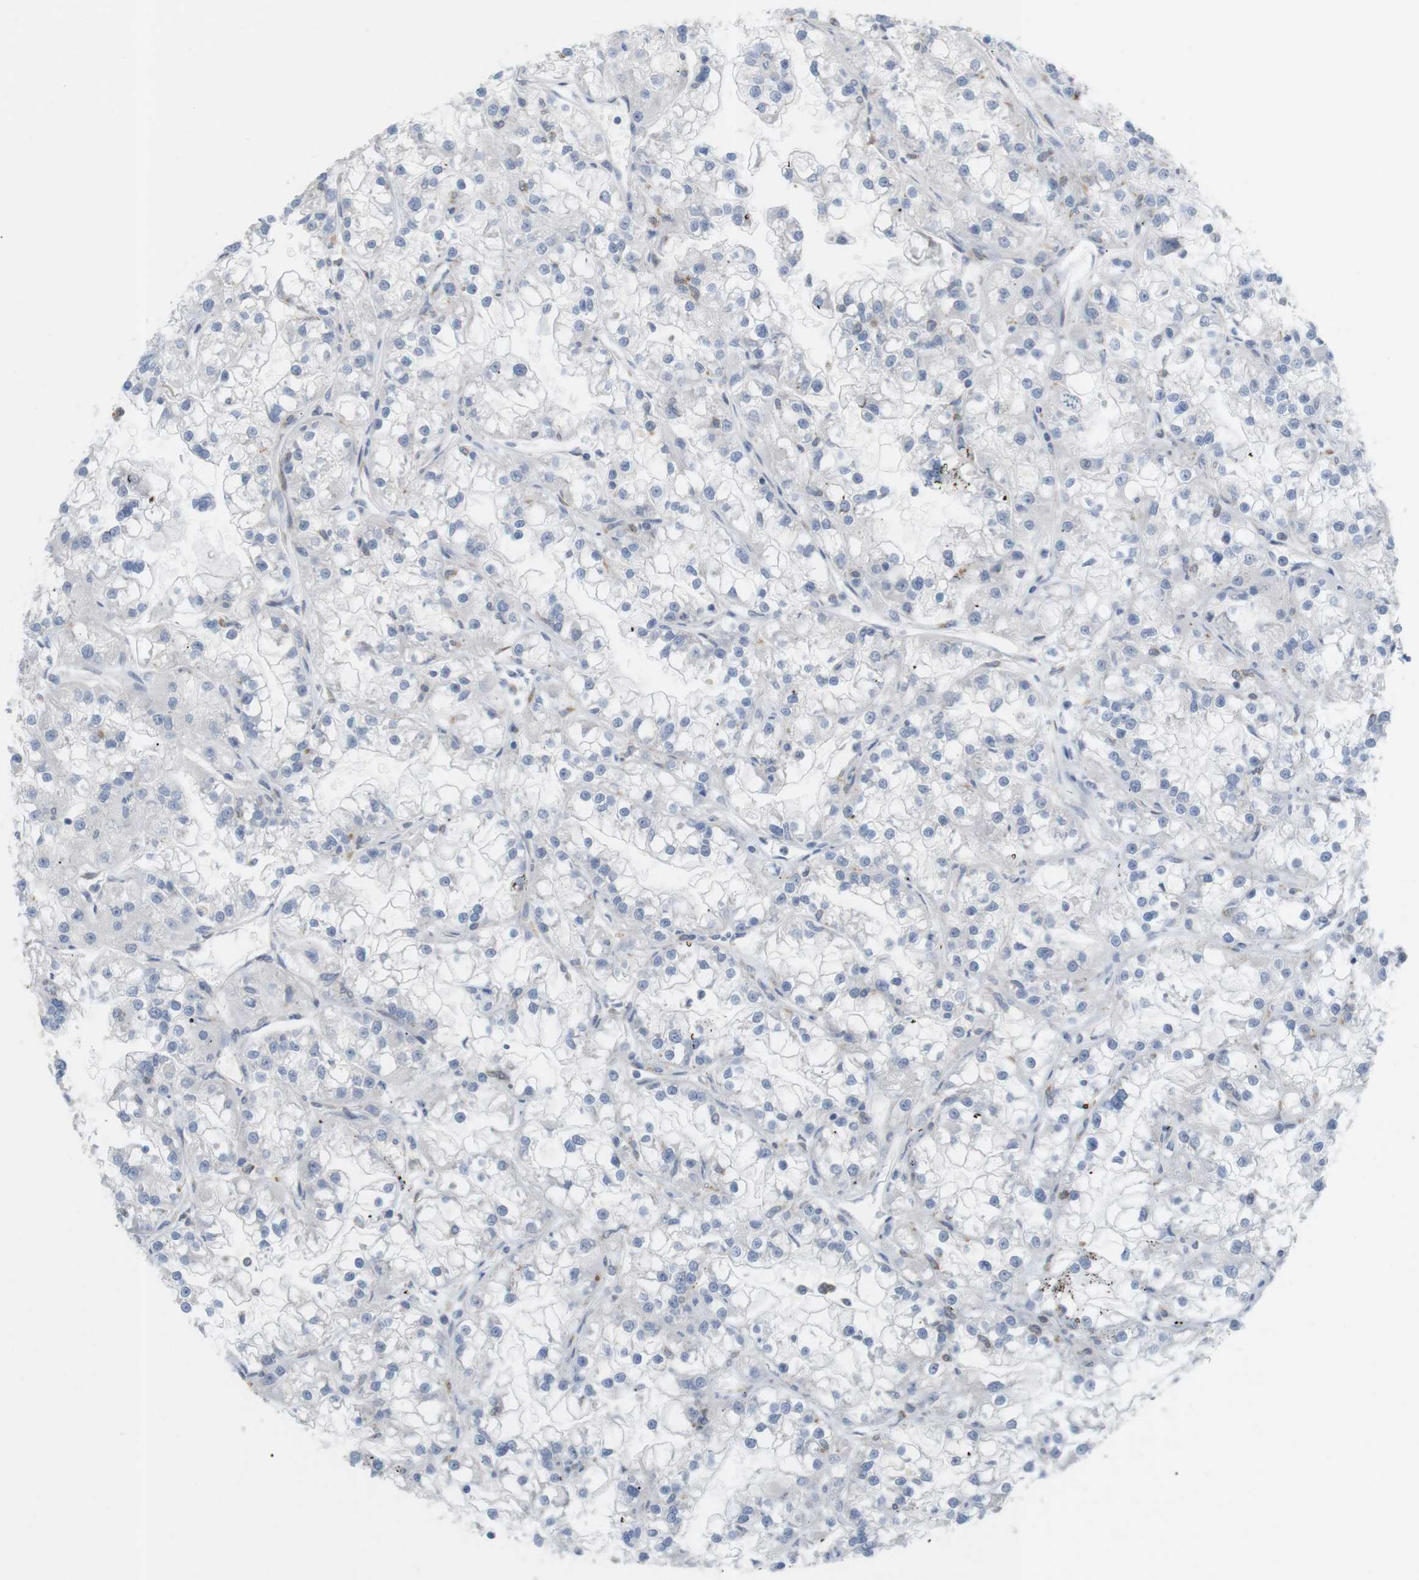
{"staining": {"intensity": "negative", "quantity": "none", "location": "none"}, "tissue": "renal cancer", "cell_type": "Tumor cells", "image_type": "cancer", "snomed": [{"axis": "morphology", "description": "Adenocarcinoma, NOS"}, {"axis": "topography", "description": "Kidney"}], "caption": "This is an IHC image of renal cancer. There is no expression in tumor cells.", "gene": "ITPR1", "patient": {"sex": "female", "age": 52}}